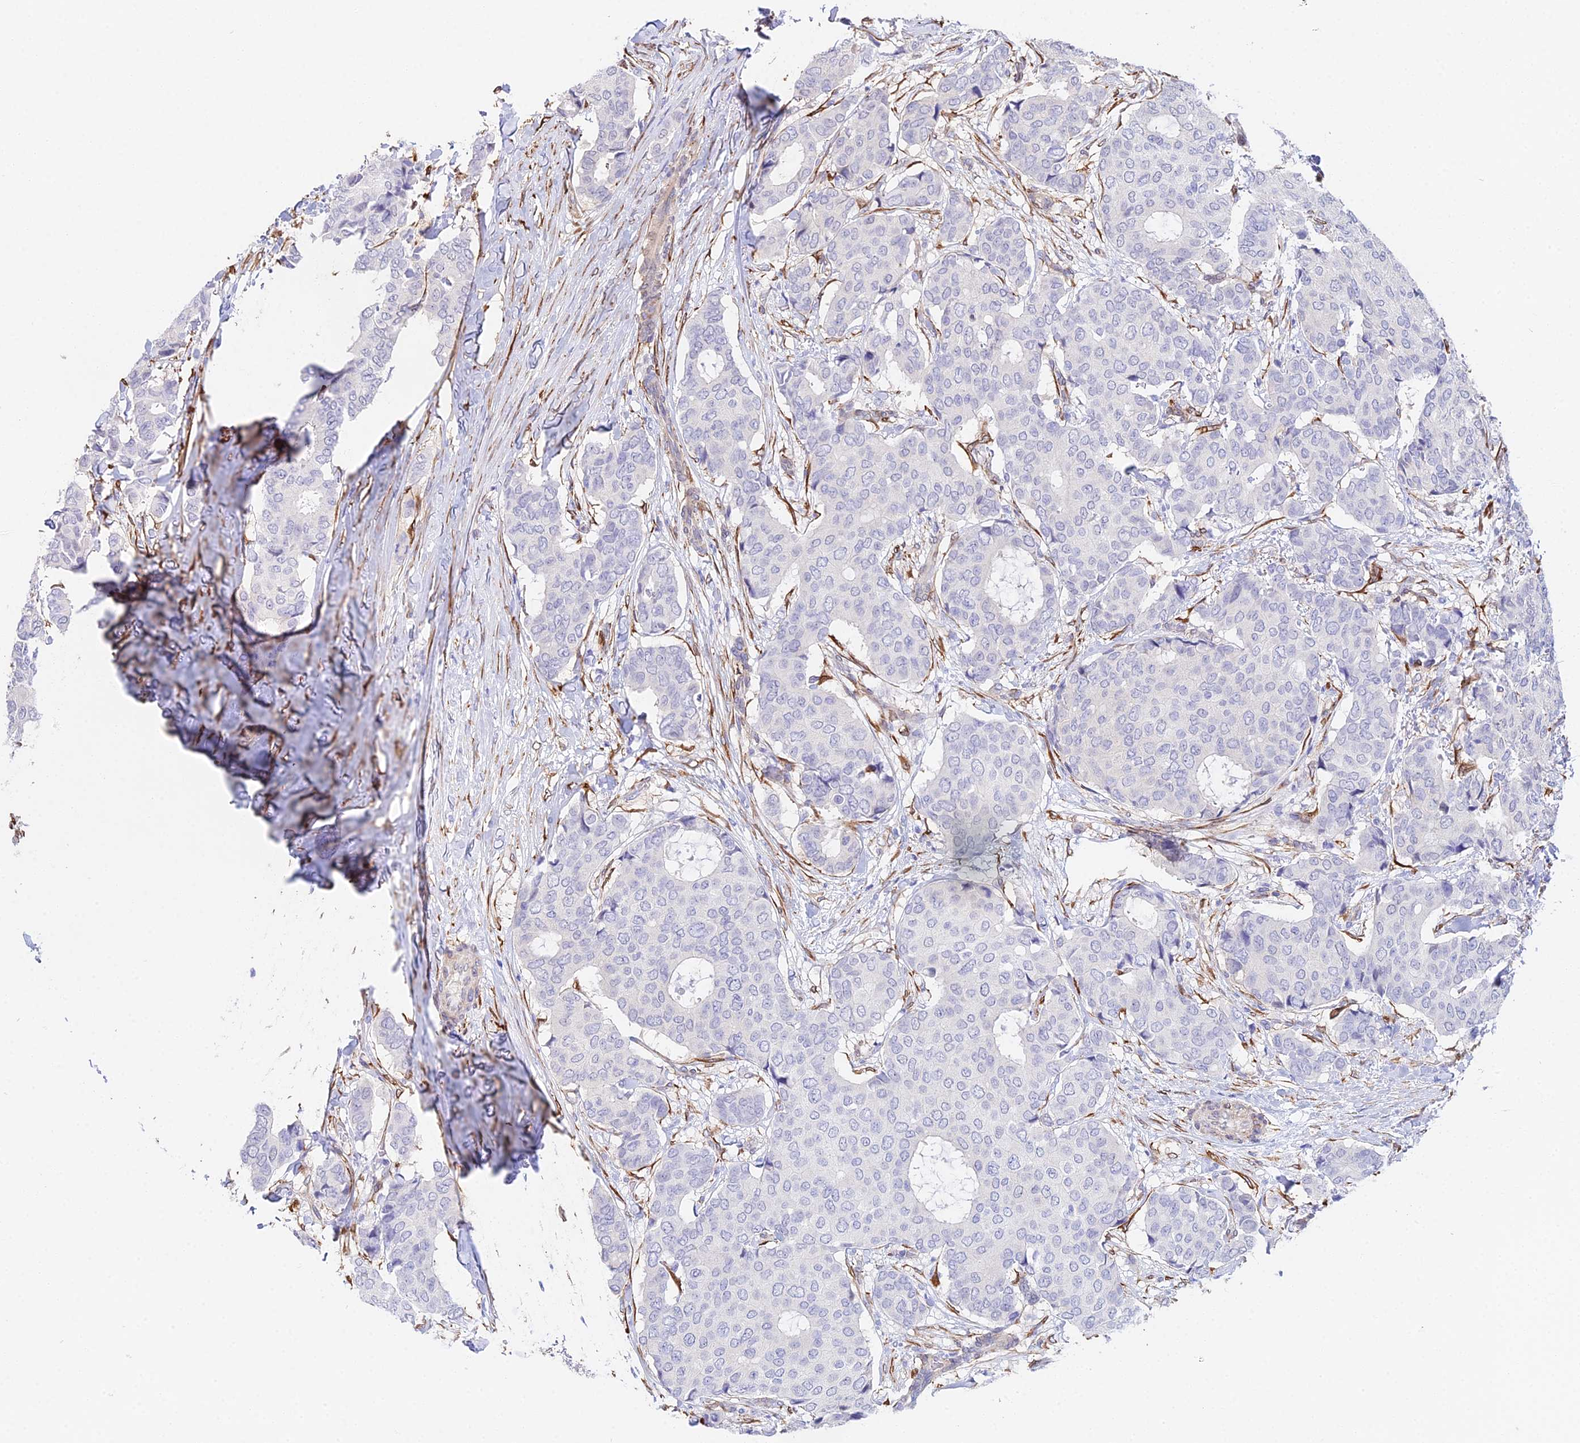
{"staining": {"intensity": "negative", "quantity": "none", "location": "none"}, "tissue": "breast cancer", "cell_type": "Tumor cells", "image_type": "cancer", "snomed": [{"axis": "morphology", "description": "Duct carcinoma"}, {"axis": "topography", "description": "Breast"}], "caption": "Tumor cells show no significant positivity in infiltrating ductal carcinoma (breast).", "gene": "MXRA7", "patient": {"sex": "female", "age": 75}}